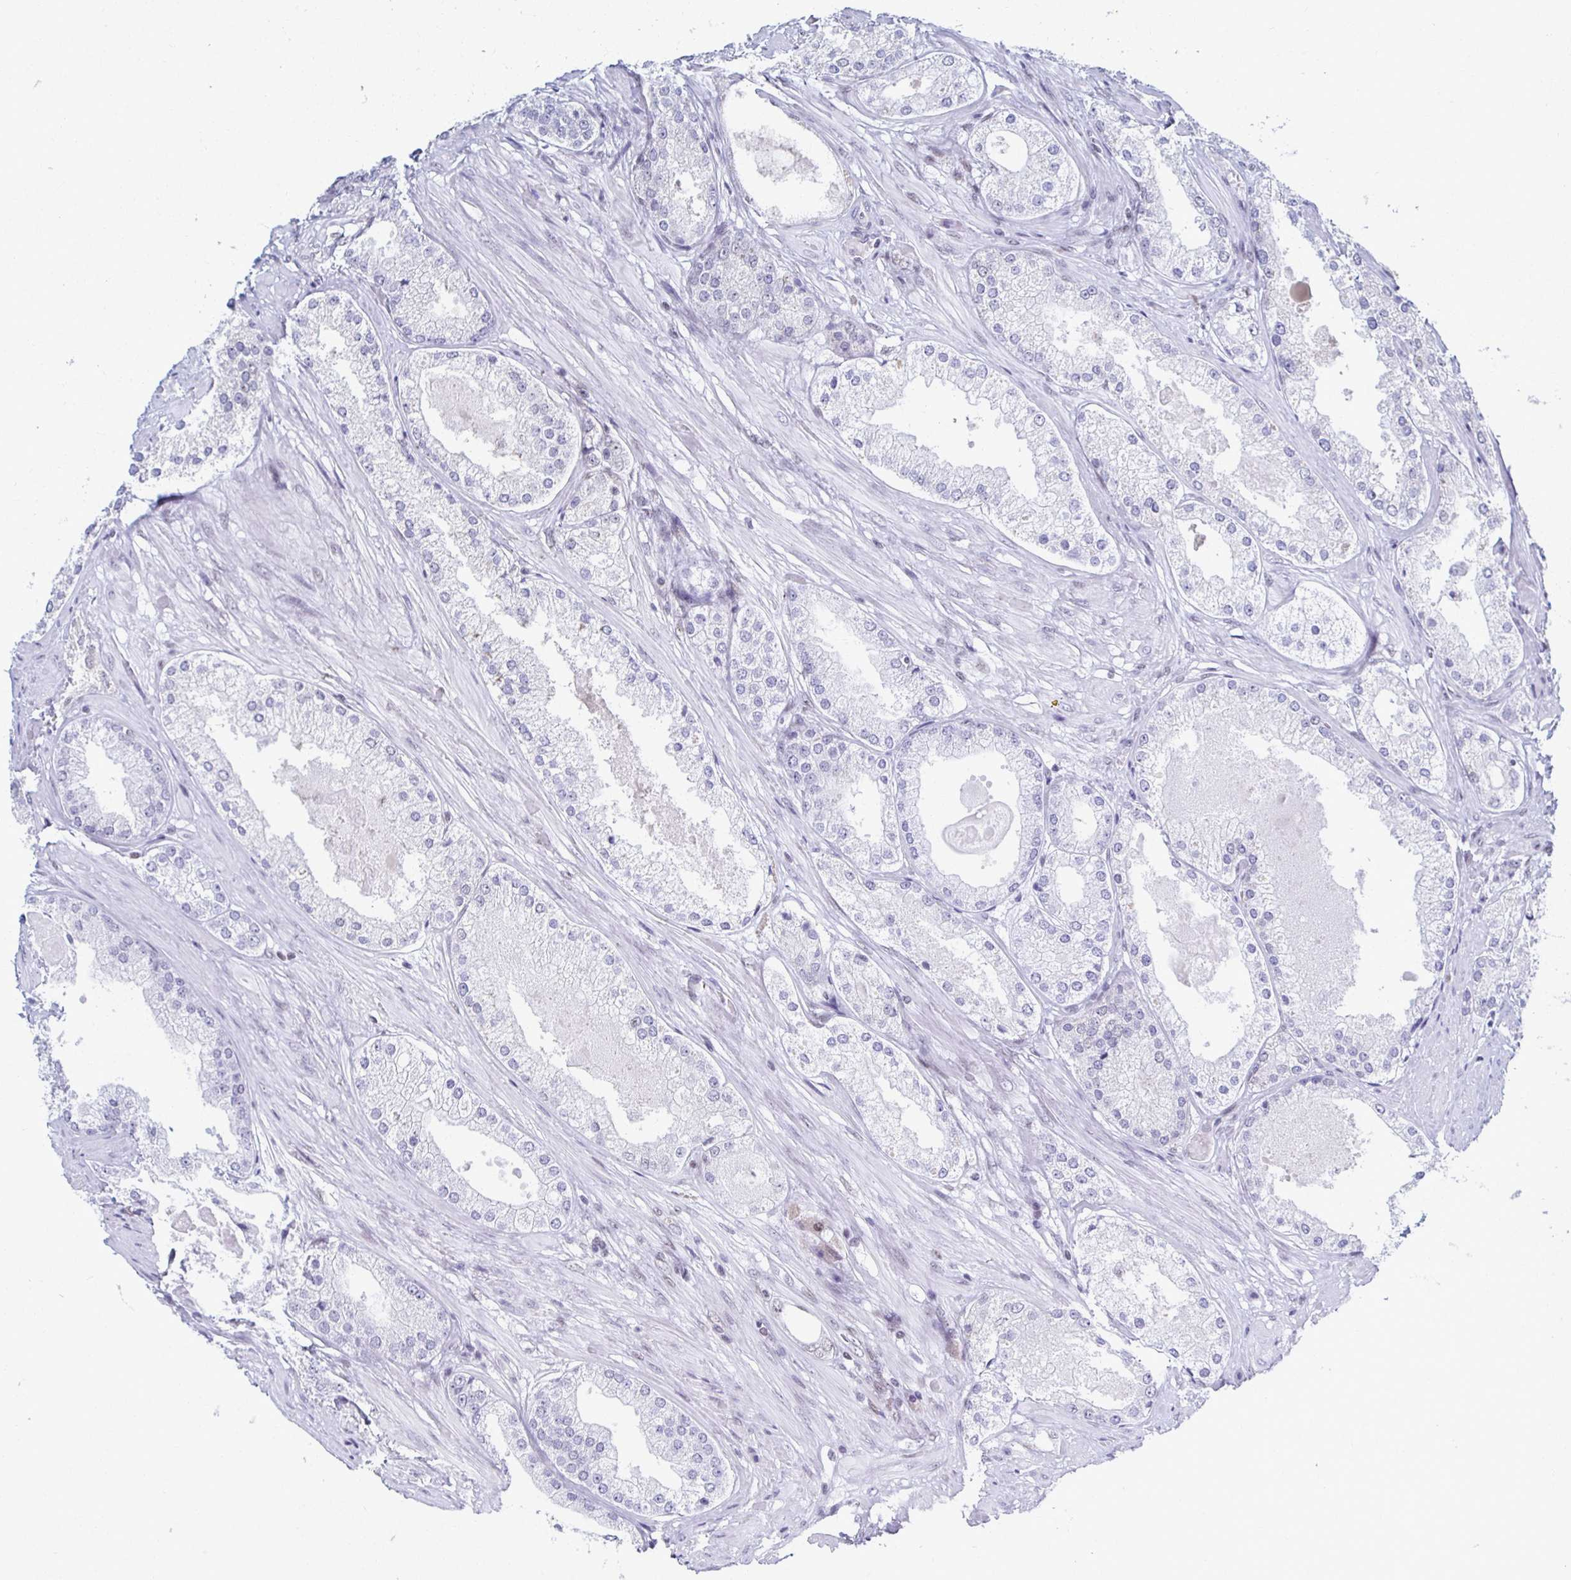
{"staining": {"intensity": "negative", "quantity": "none", "location": "none"}, "tissue": "prostate cancer", "cell_type": "Tumor cells", "image_type": "cancer", "snomed": [{"axis": "morphology", "description": "Adenocarcinoma, Low grade"}, {"axis": "topography", "description": "Prostate"}], "caption": "This is a image of immunohistochemistry staining of low-grade adenocarcinoma (prostate), which shows no staining in tumor cells.", "gene": "IRF7", "patient": {"sex": "male", "age": 68}}